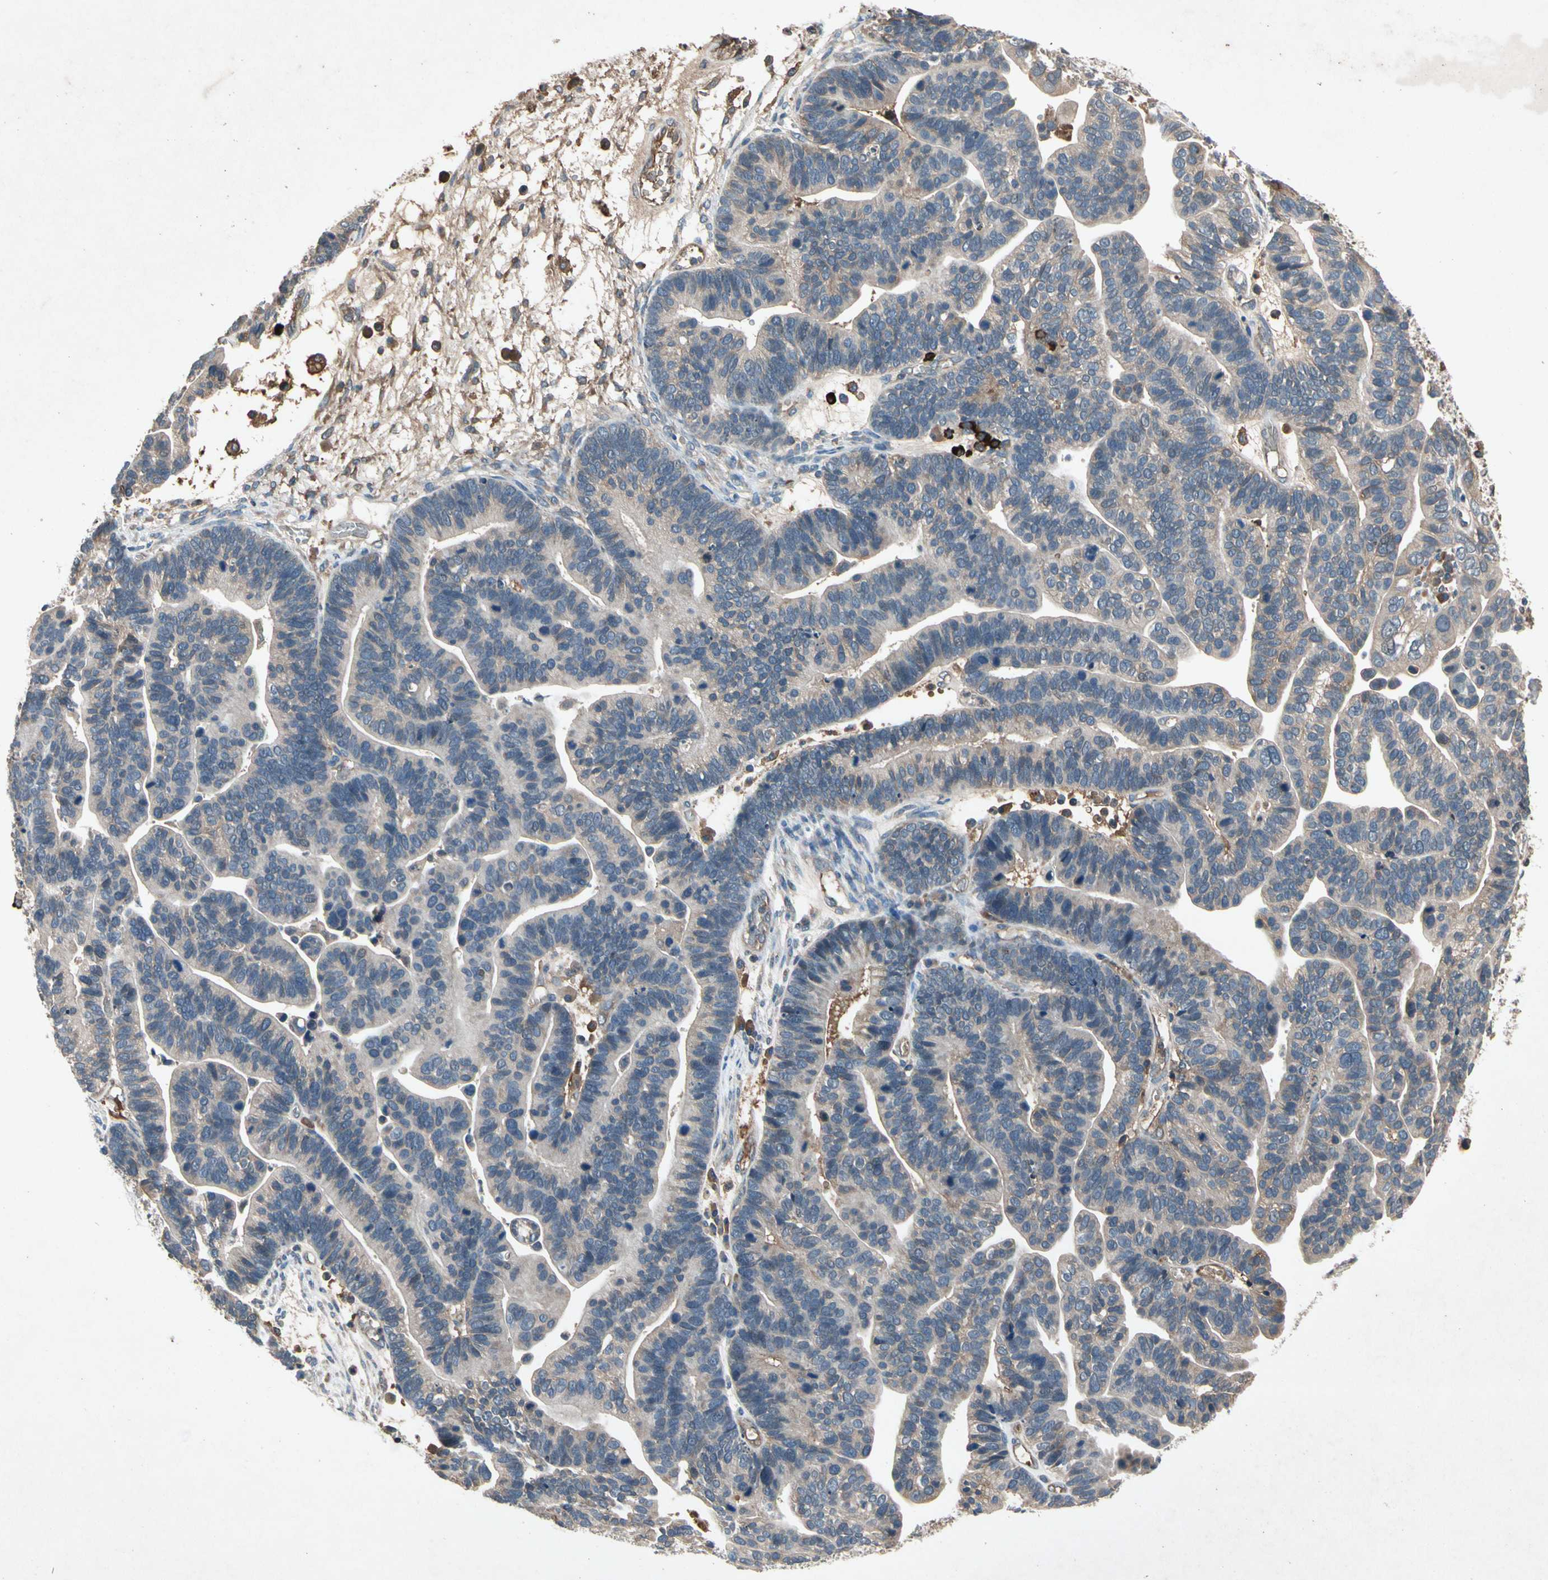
{"staining": {"intensity": "weak", "quantity": "<25%", "location": "cytoplasmic/membranous"}, "tissue": "ovarian cancer", "cell_type": "Tumor cells", "image_type": "cancer", "snomed": [{"axis": "morphology", "description": "Cystadenocarcinoma, serous, NOS"}, {"axis": "topography", "description": "Ovary"}], "caption": "This is an immunohistochemistry (IHC) image of ovarian cancer. There is no expression in tumor cells.", "gene": "IL1RL1", "patient": {"sex": "female", "age": 56}}